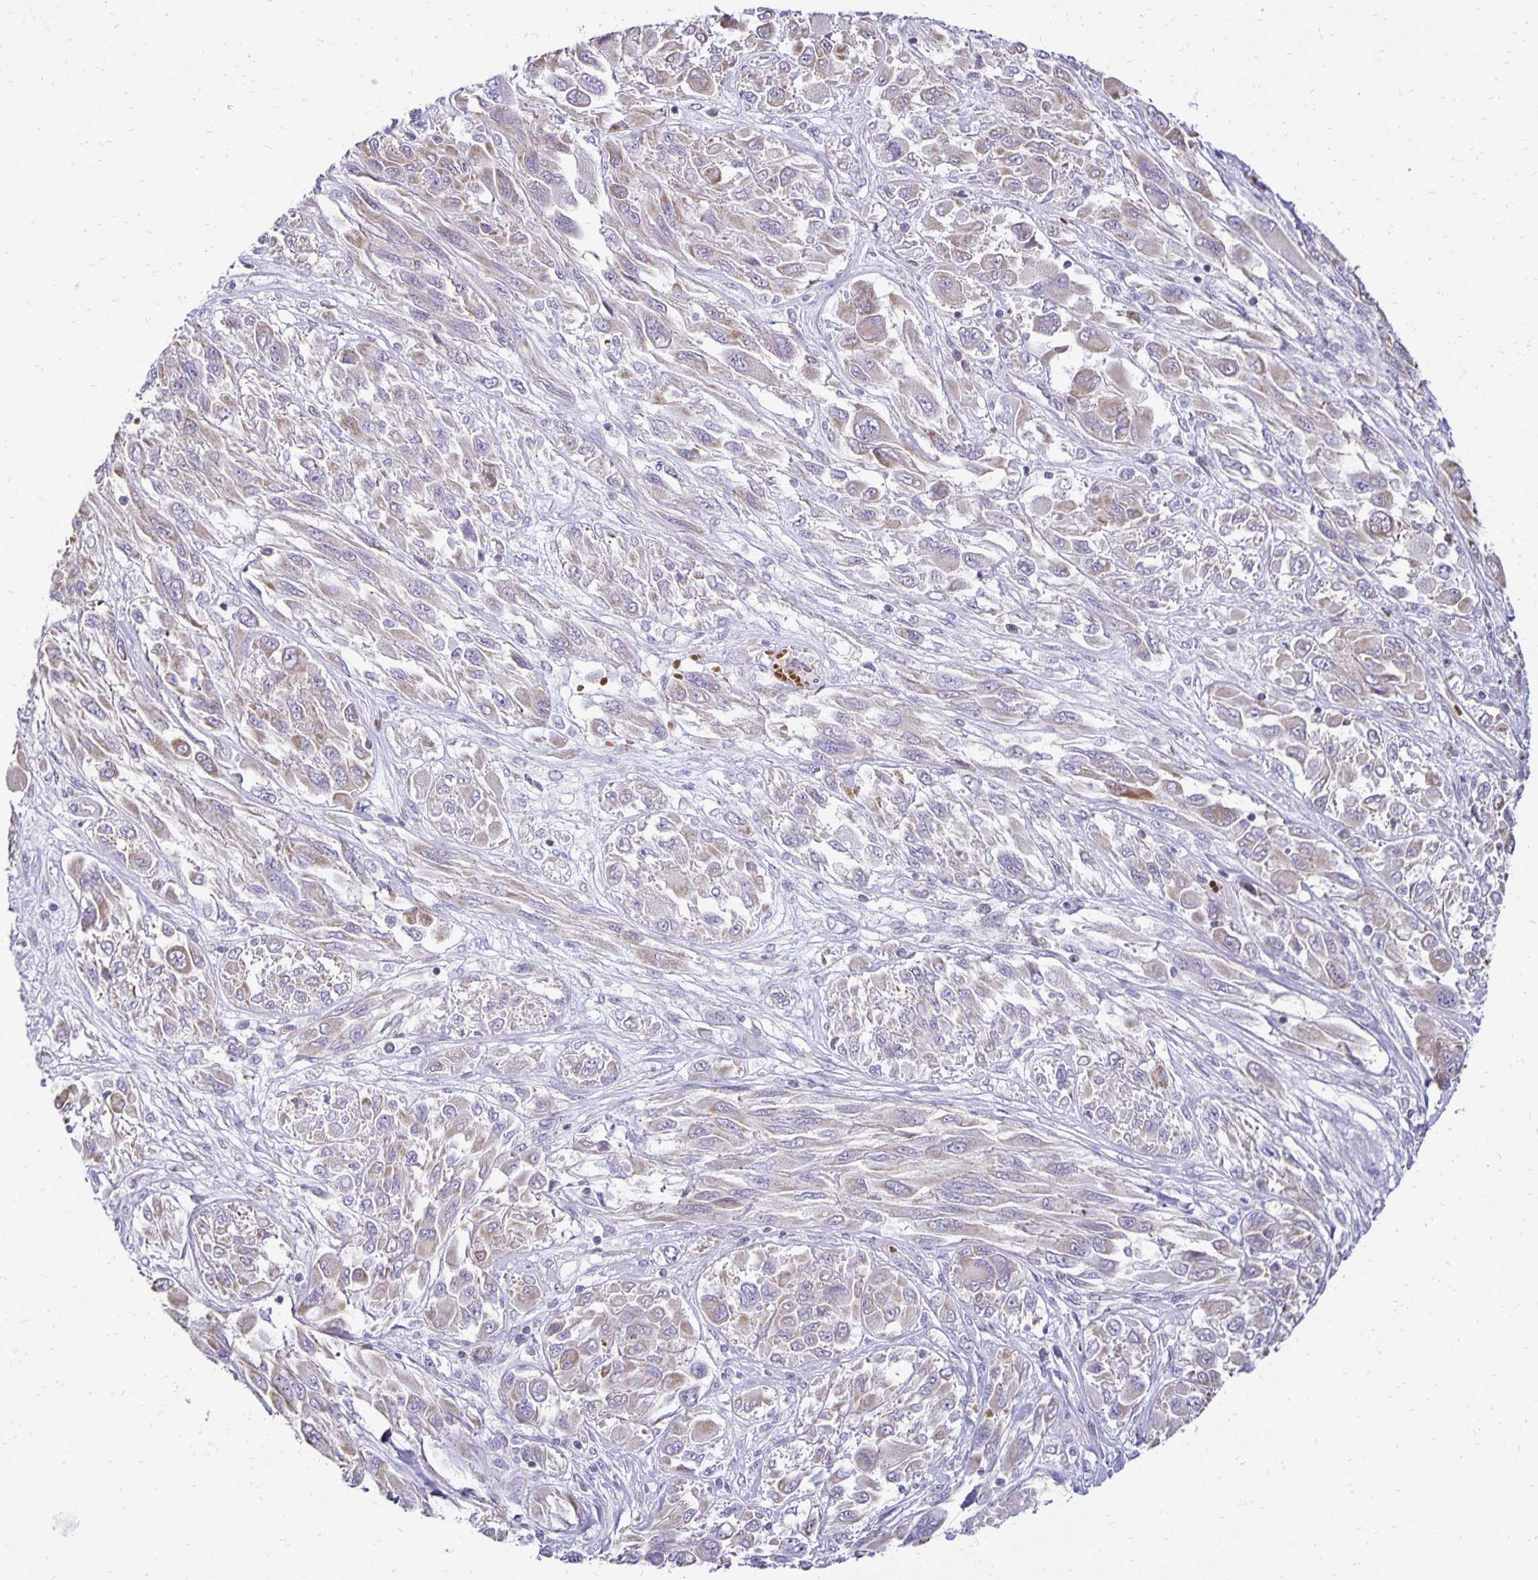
{"staining": {"intensity": "negative", "quantity": "none", "location": "none"}, "tissue": "melanoma", "cell_type": "Tumor cells", "image_type": "cancer", "snomed": [{"axis": "morphology", "description": "Malignant melanoma, NOS"}, {"axis": "topography", "description": "Skin"}], "caption": "Melanoma was stained to show a protein in brown. There is no significant positivity in tumor cells.", "gene": "FN3K", "patient": {"sex": "female", "age": 91}}